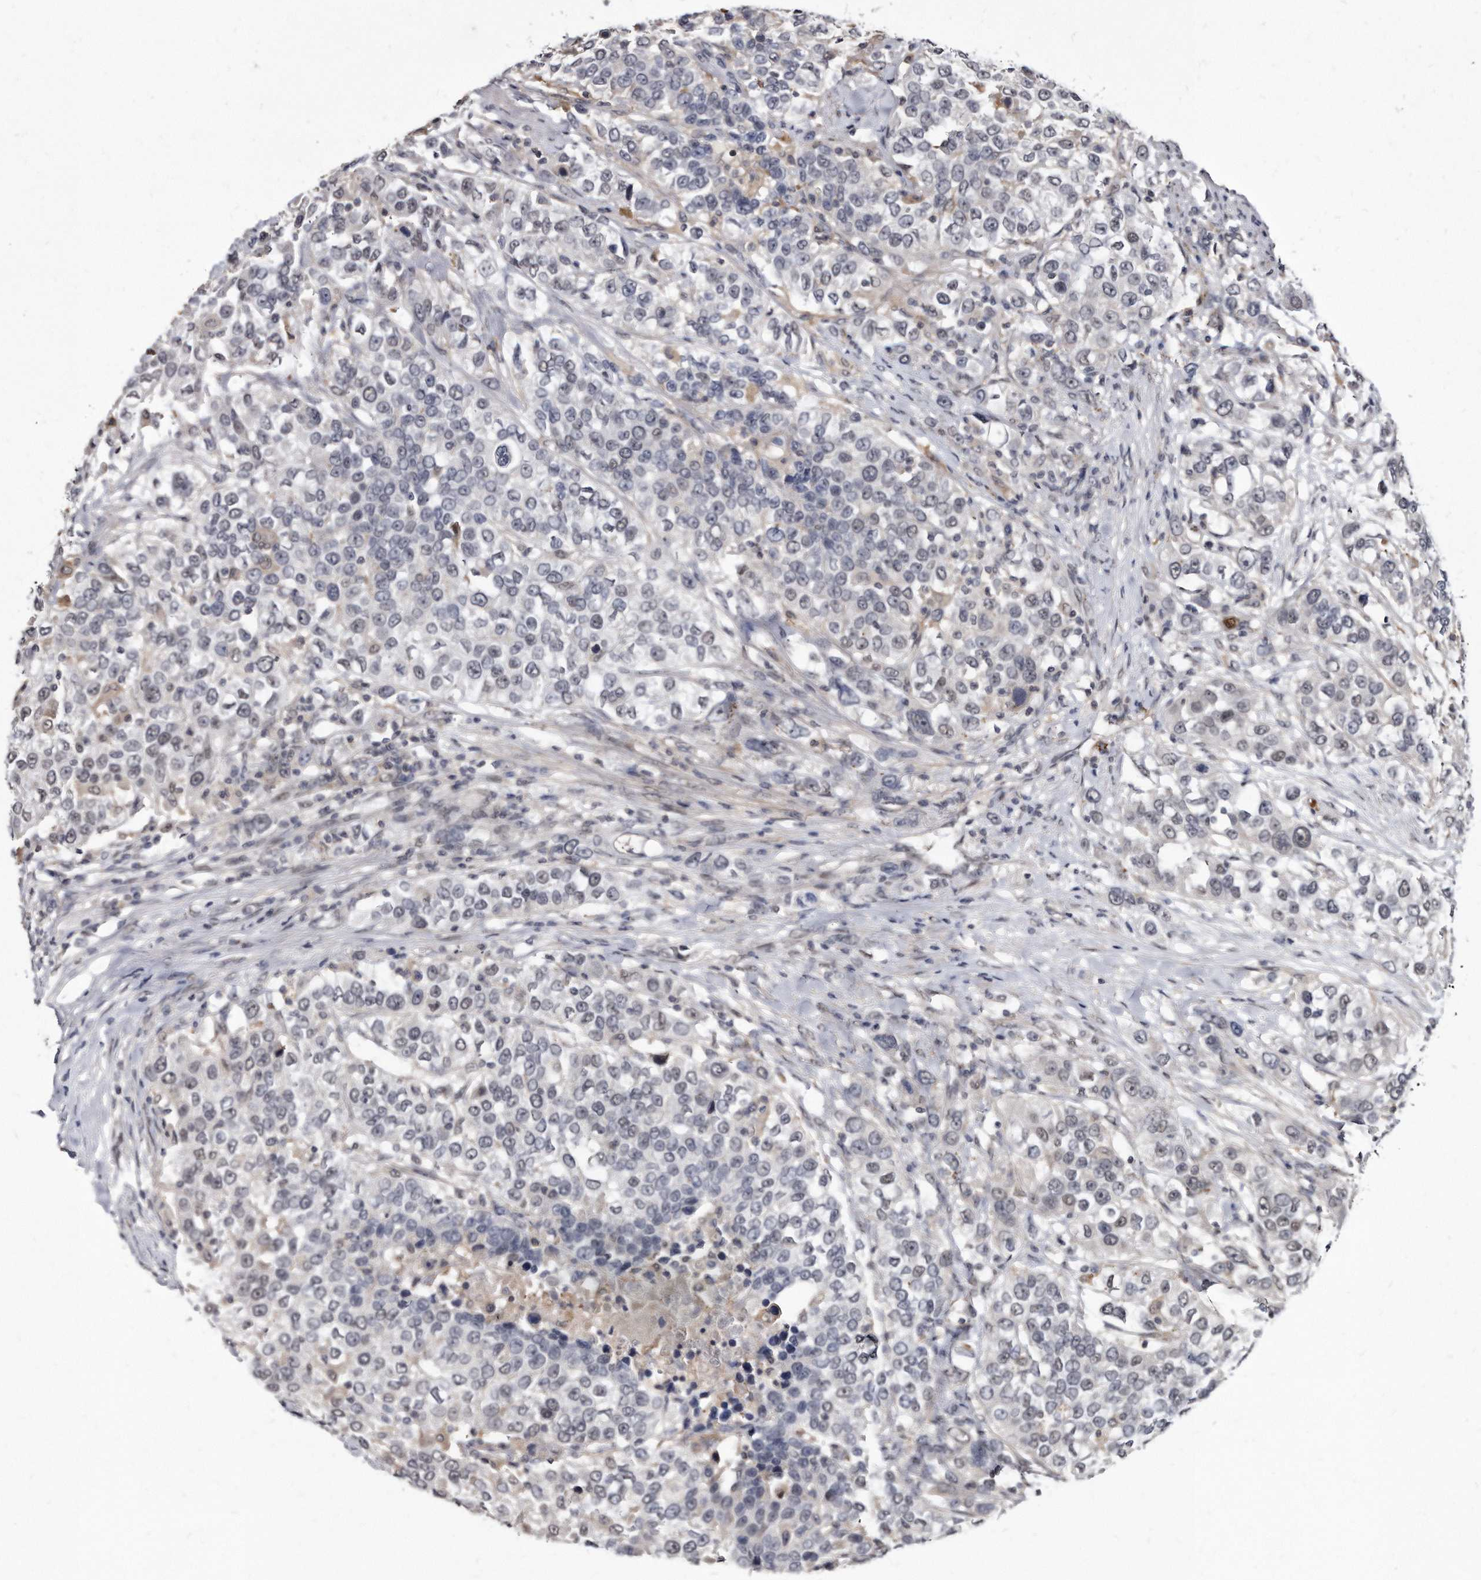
{"staining": {"intensity": "negative", "quantity": "none", "location": "none"}, "tissue": "urothelial cancer", "cell_type": "Tumor cells", "image_type": "cancer", "snomed": [{"axis": "morphology", "description": "Urothelial carcinoma, High grade"}, {"axis": "topography", "description": "Urinary bladder"}], "caption": "Image shows no protein expression in tumor cells of urothelial carcinoma (high-grade) tissue.", "gene": "KLHDC3", "patient": {"sex": "female", "age": 80}}